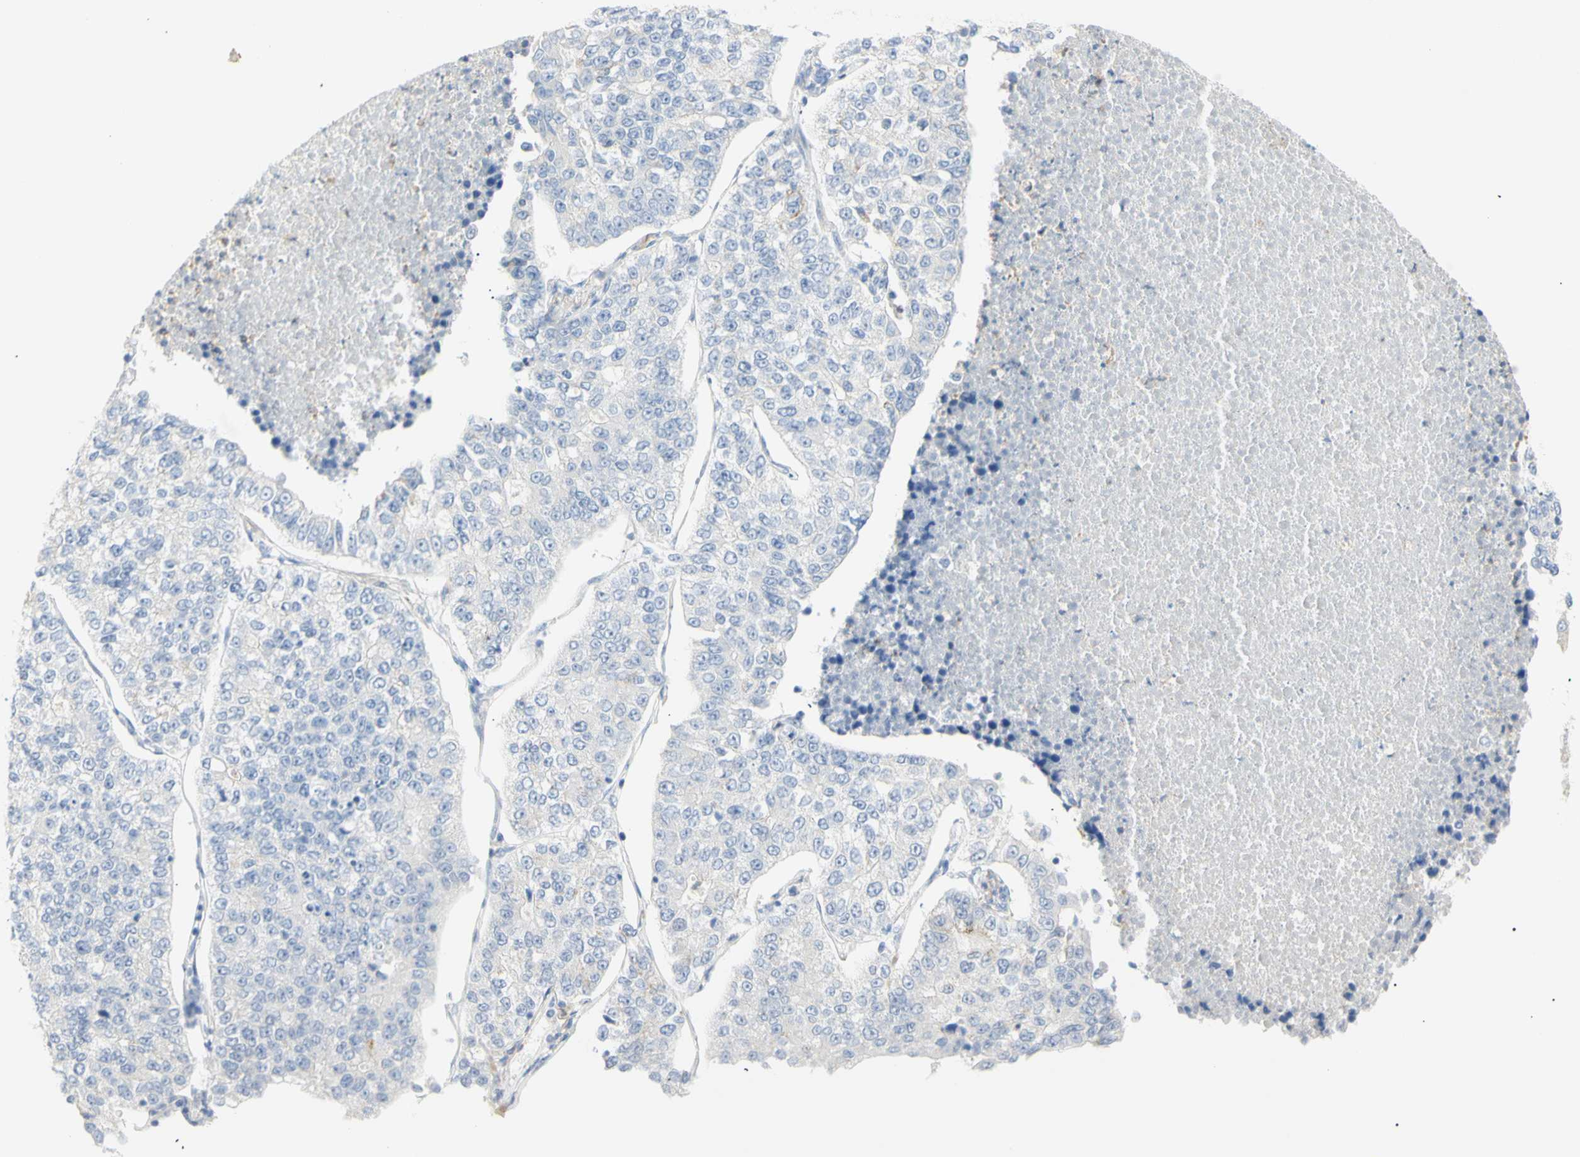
{"staining": {"intensity": "negative", "quantity": "none", "location": "none"}, "tissue": "lung cancer", "cell_type": "Tumor cells", "image_type": "cancer", "snomed": [{"axis": "morphology", "description": "Adenocarcinoma, NOS"}, {"axis": "topography", "description": "Lung"}], "caption": "Immunohistochemistry photomicrograph of neoplastic tissue: adenocarcinoma (lung) stained with DAB (3,3'-diaminobenzidine) displays no significant protein staining in tumor cells.", "gene": "B4GALNT3", "patient": {"sex": "male", "age": 49}}